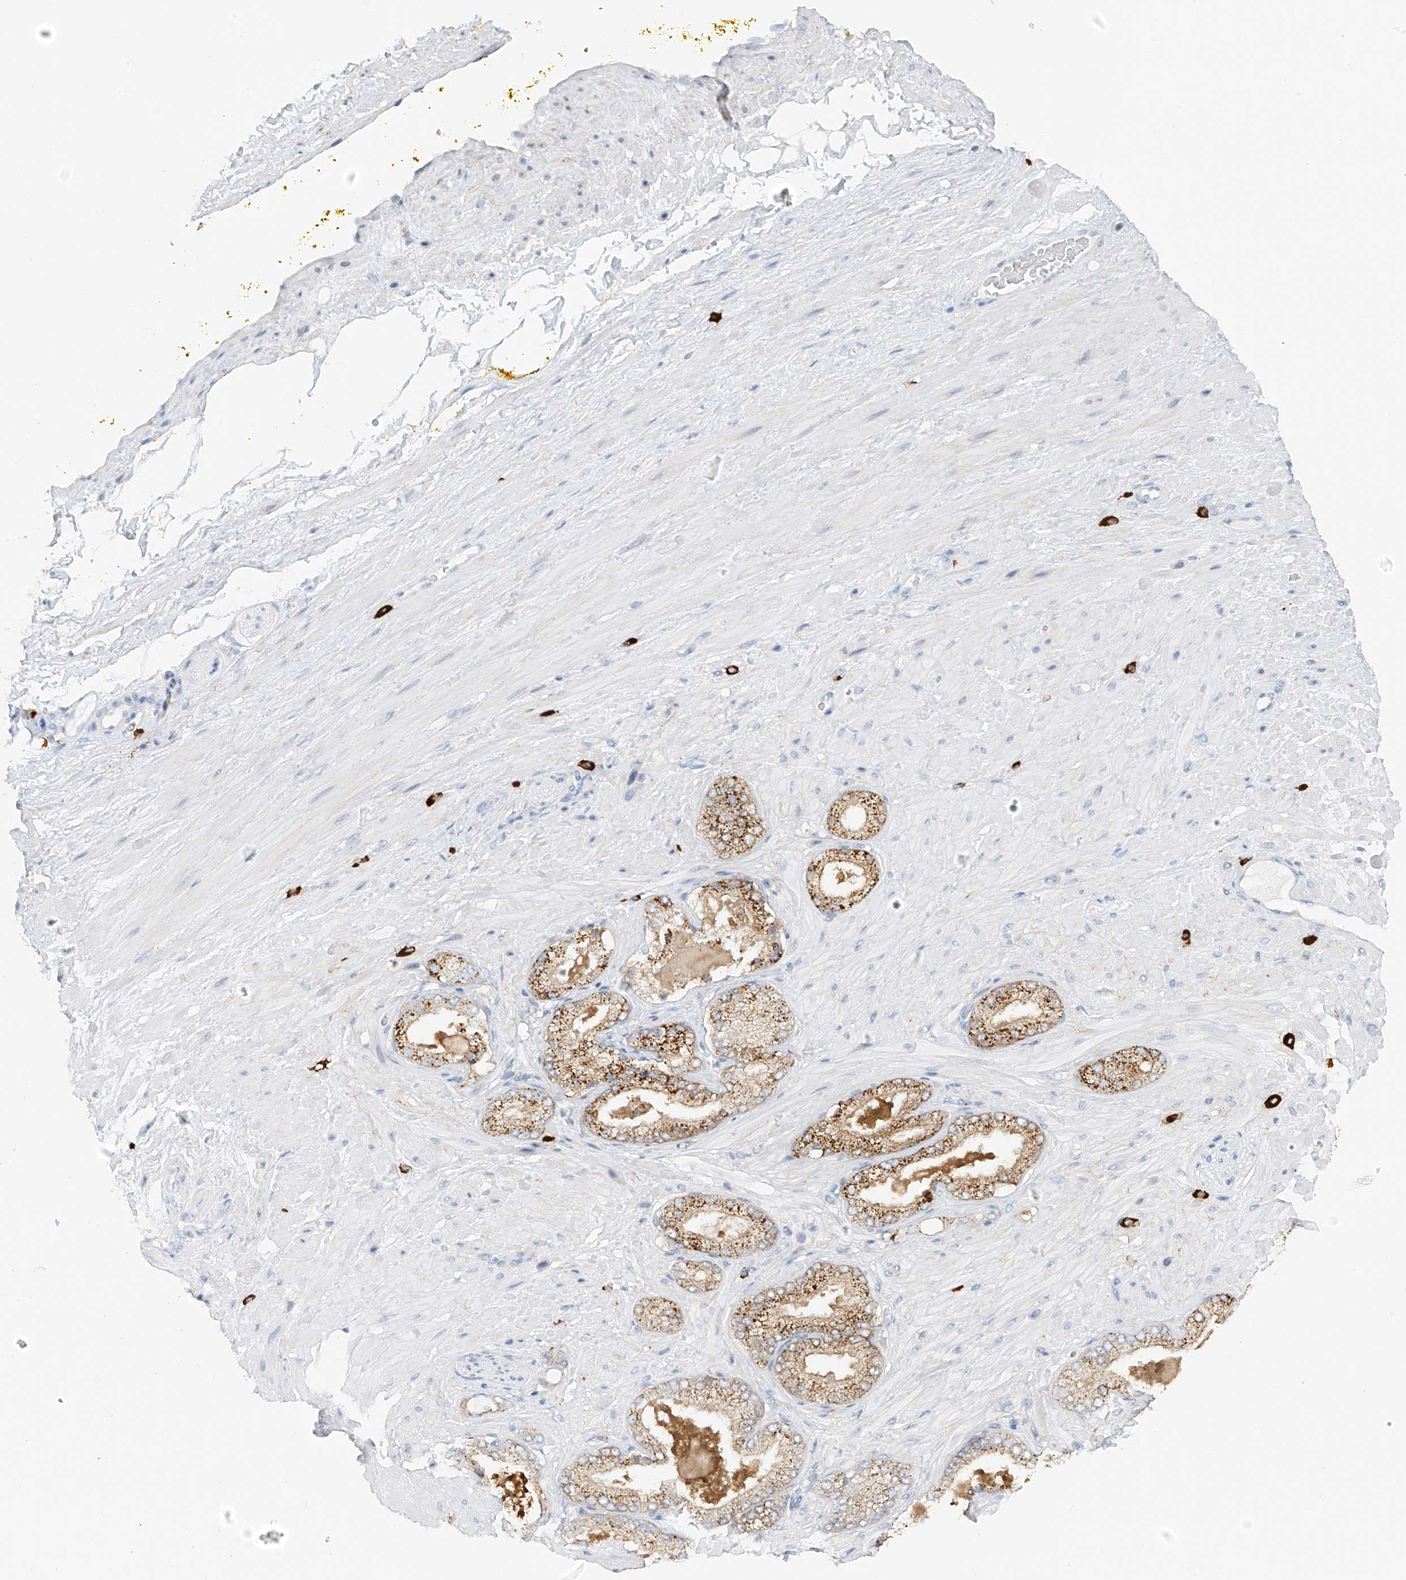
{"staining": {"intensity": "negative", "quantity": "none", "location": "none"}, "tissue": "adipose tissue", "cell_type": "Adipocytes", "image_type": "normal", "snomed": [{"axis": "morphology", "description": "Normal tissue, NOS"}, {"axis": "morphology", "description": "Adenocarcinoma, Low grade"}, {"axis": "topography", "description": "Prostate"}, {"axis": "topography", "description": "Peripheral nerve tissue"}], "caption": "Adipocytes show no significant positivity in normal adipose tissue.", "gene": "POMGNT2", "patient": {"sex": "male", "age": 63}}